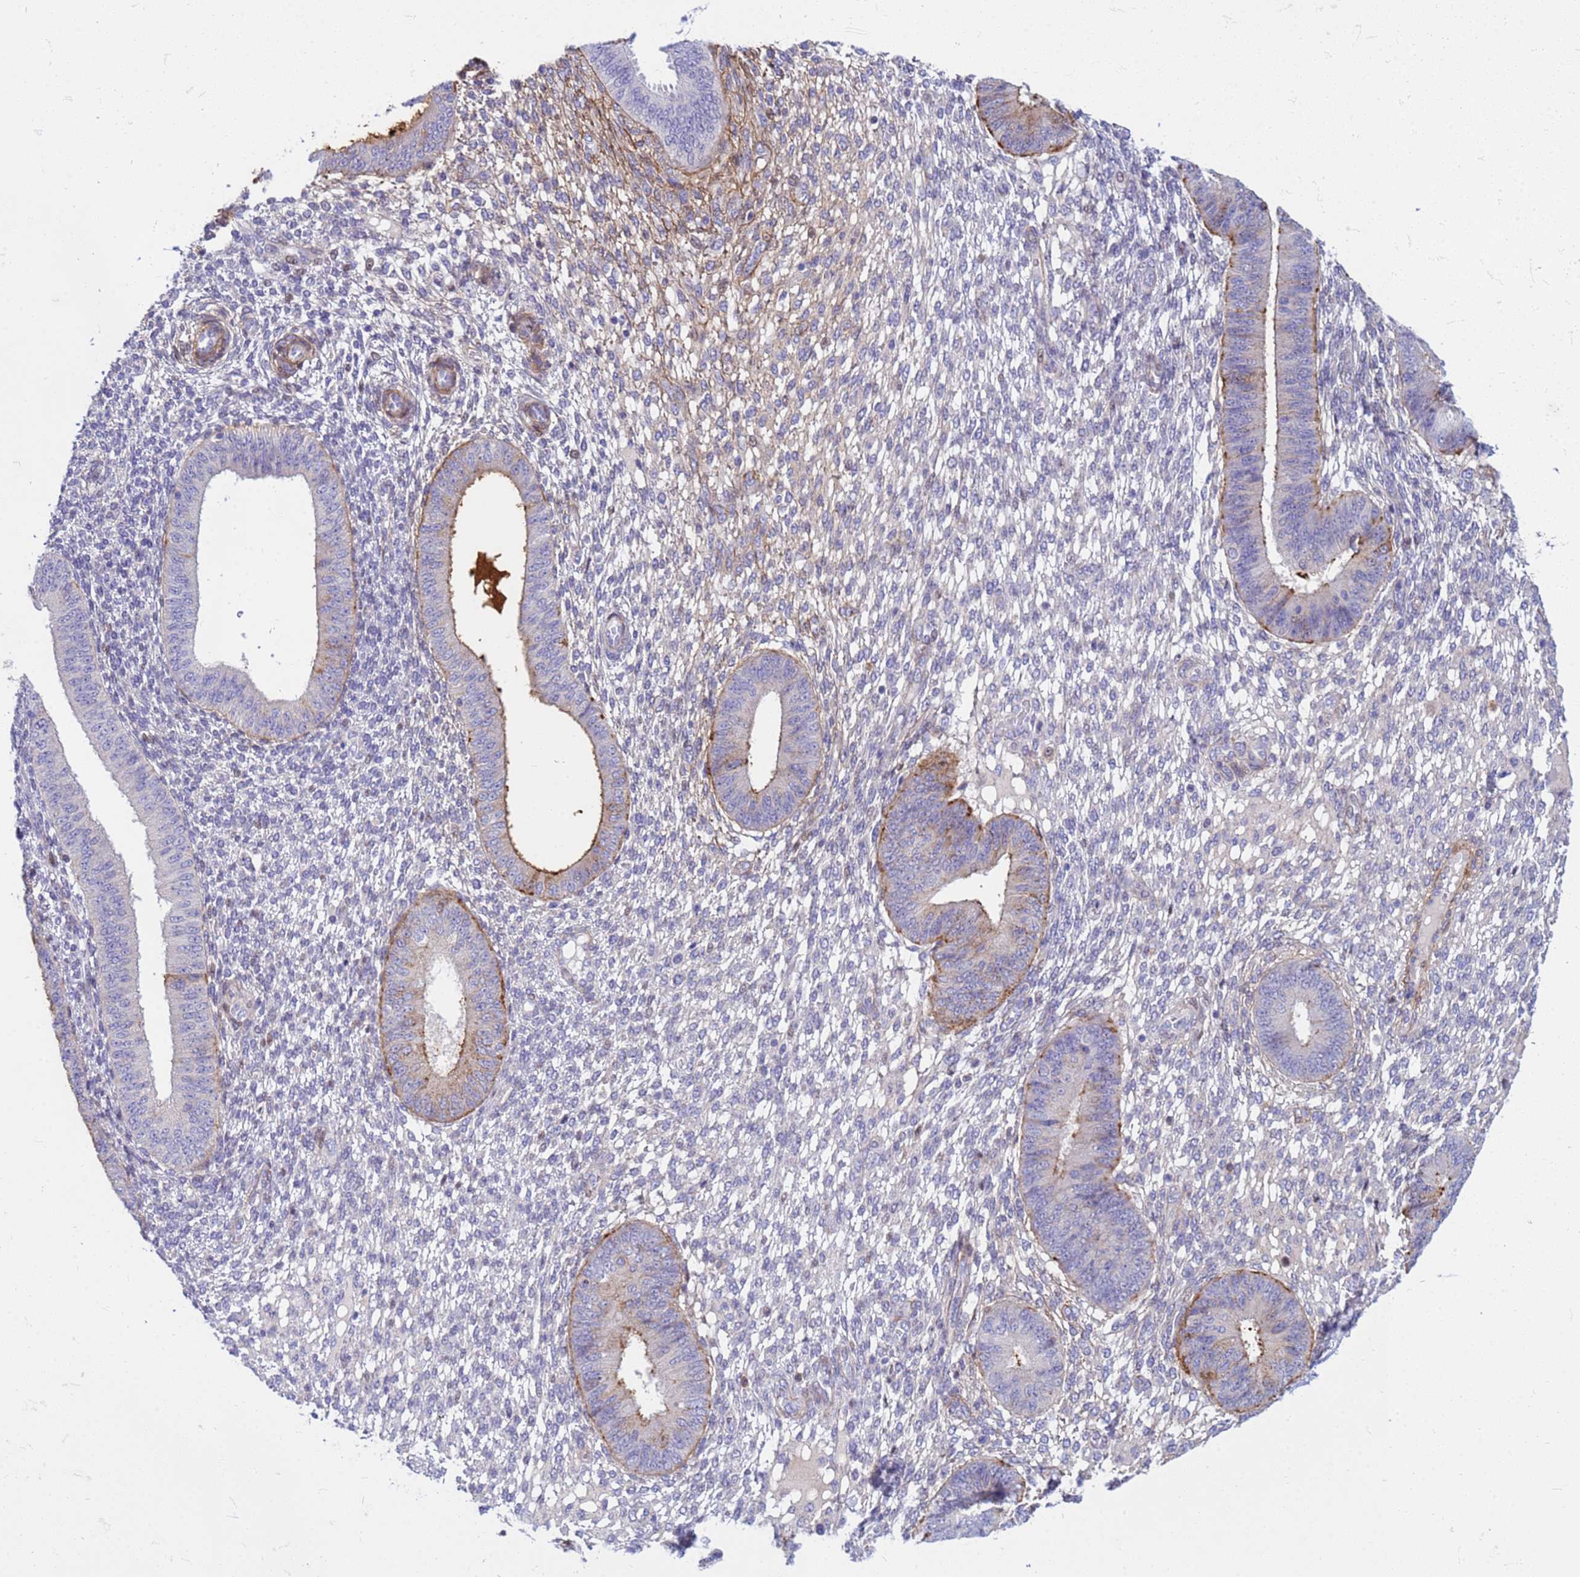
{"staining": {"intensity": "negative", "quantity": "none", "location": "none"}, "tissue": "endometrium", "cell_type": "Cells in endometrial stroma", "image_type": "normal", "snomed": [{"axis": "morphology", "description": "Normal tissue, NOS"}, {"axis": "topography", "description": "Endometrium"}], "caption": "This photomicrograph is of normal endometrium stained with immunohistochemistry (IHC) to label a protein in brown with the nuclei are counter-stained blue. There is no expression in cells in endometrial stroma. (DAB (3,3'-diaminobenzidine) immunohistochemistry (IHC) with hematoxylin counter stain).", "gene": "P2RX7", "patient": {"sex": "female", "age": 49}}